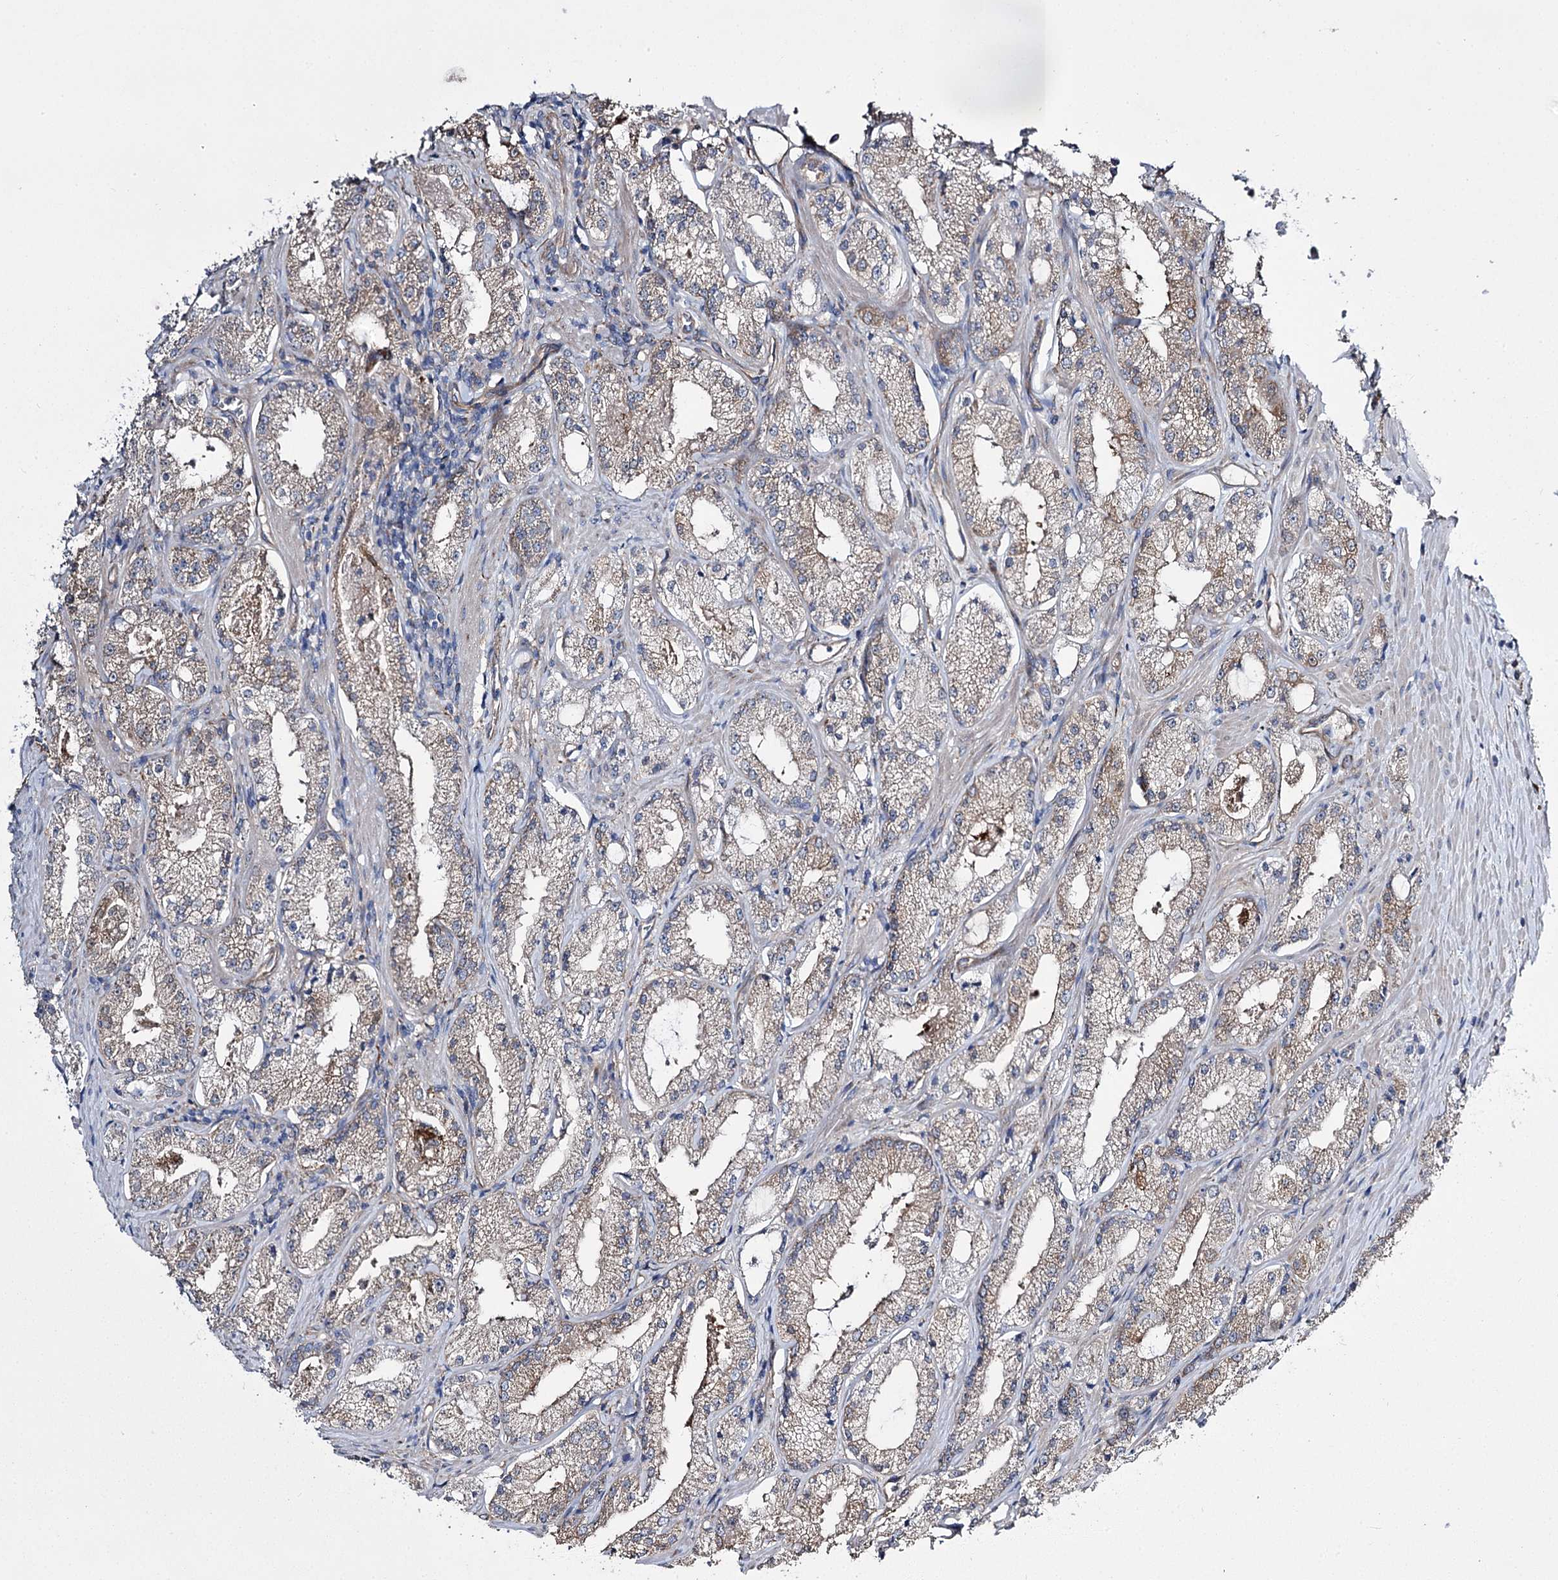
{"staining": {"intensity": "weak", "quantity": "<25%", "location": "cytoplasmic/membranous"}, "tissue": "prostate cancer", "cell_type": "Tumor cells", "image_type": "cancer", "snomed": [{"axis": "morphology", "description": "Adenocarcinoma, Low grade"}, {"axis": "topography", "description": "Prostate"}], "caption": "Photomicrograph shows no significant protein expression in tumor cells of prostate cancer (adenocarcinoma (low-grade)).", "gene": "RMDN2", "patient": {"sex": "male", "age": 69}}